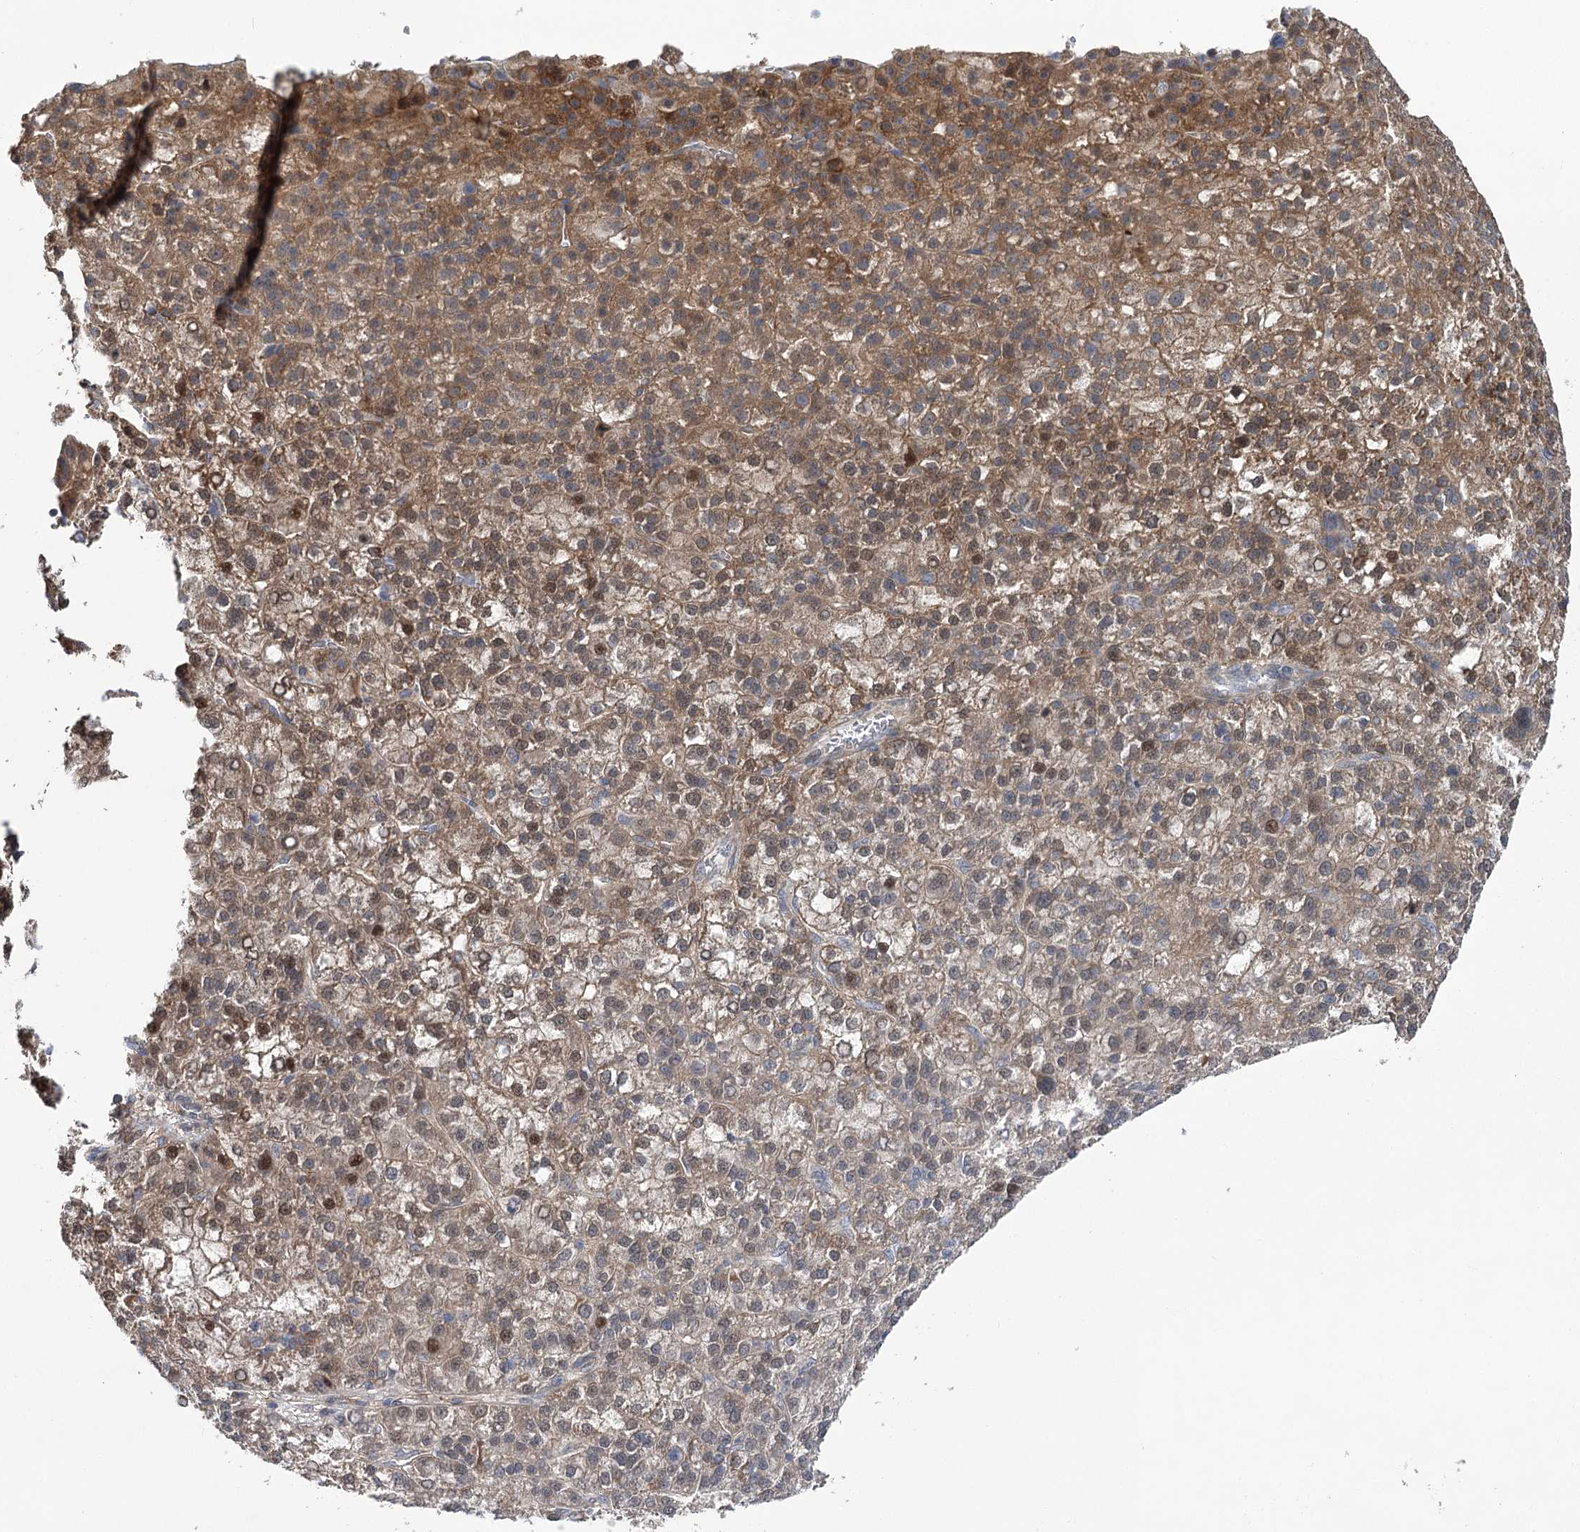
{"staining": {"intensity": "moderate", "quantity": ">75%", "location": "cytoplasmic/membranous,nuclear"}, "tissue": "liver cancer", "cell_type": "Tumor cells", "image_type": "cancer", "snomed": [{"axis": "morphology", "description": "Carcinoma, Hepatocellular, NOS"}, {"axis": "topography", "description": "Liver"}], "caption": "Immunohistochemistry of liver cancer exhibits medium levels of moderate cytoplasmic/membranous and nuclear positivity in approximately >75% of tumor cells.", "gene": "STX6", "patient": {"sex": "female", "age": 58}}